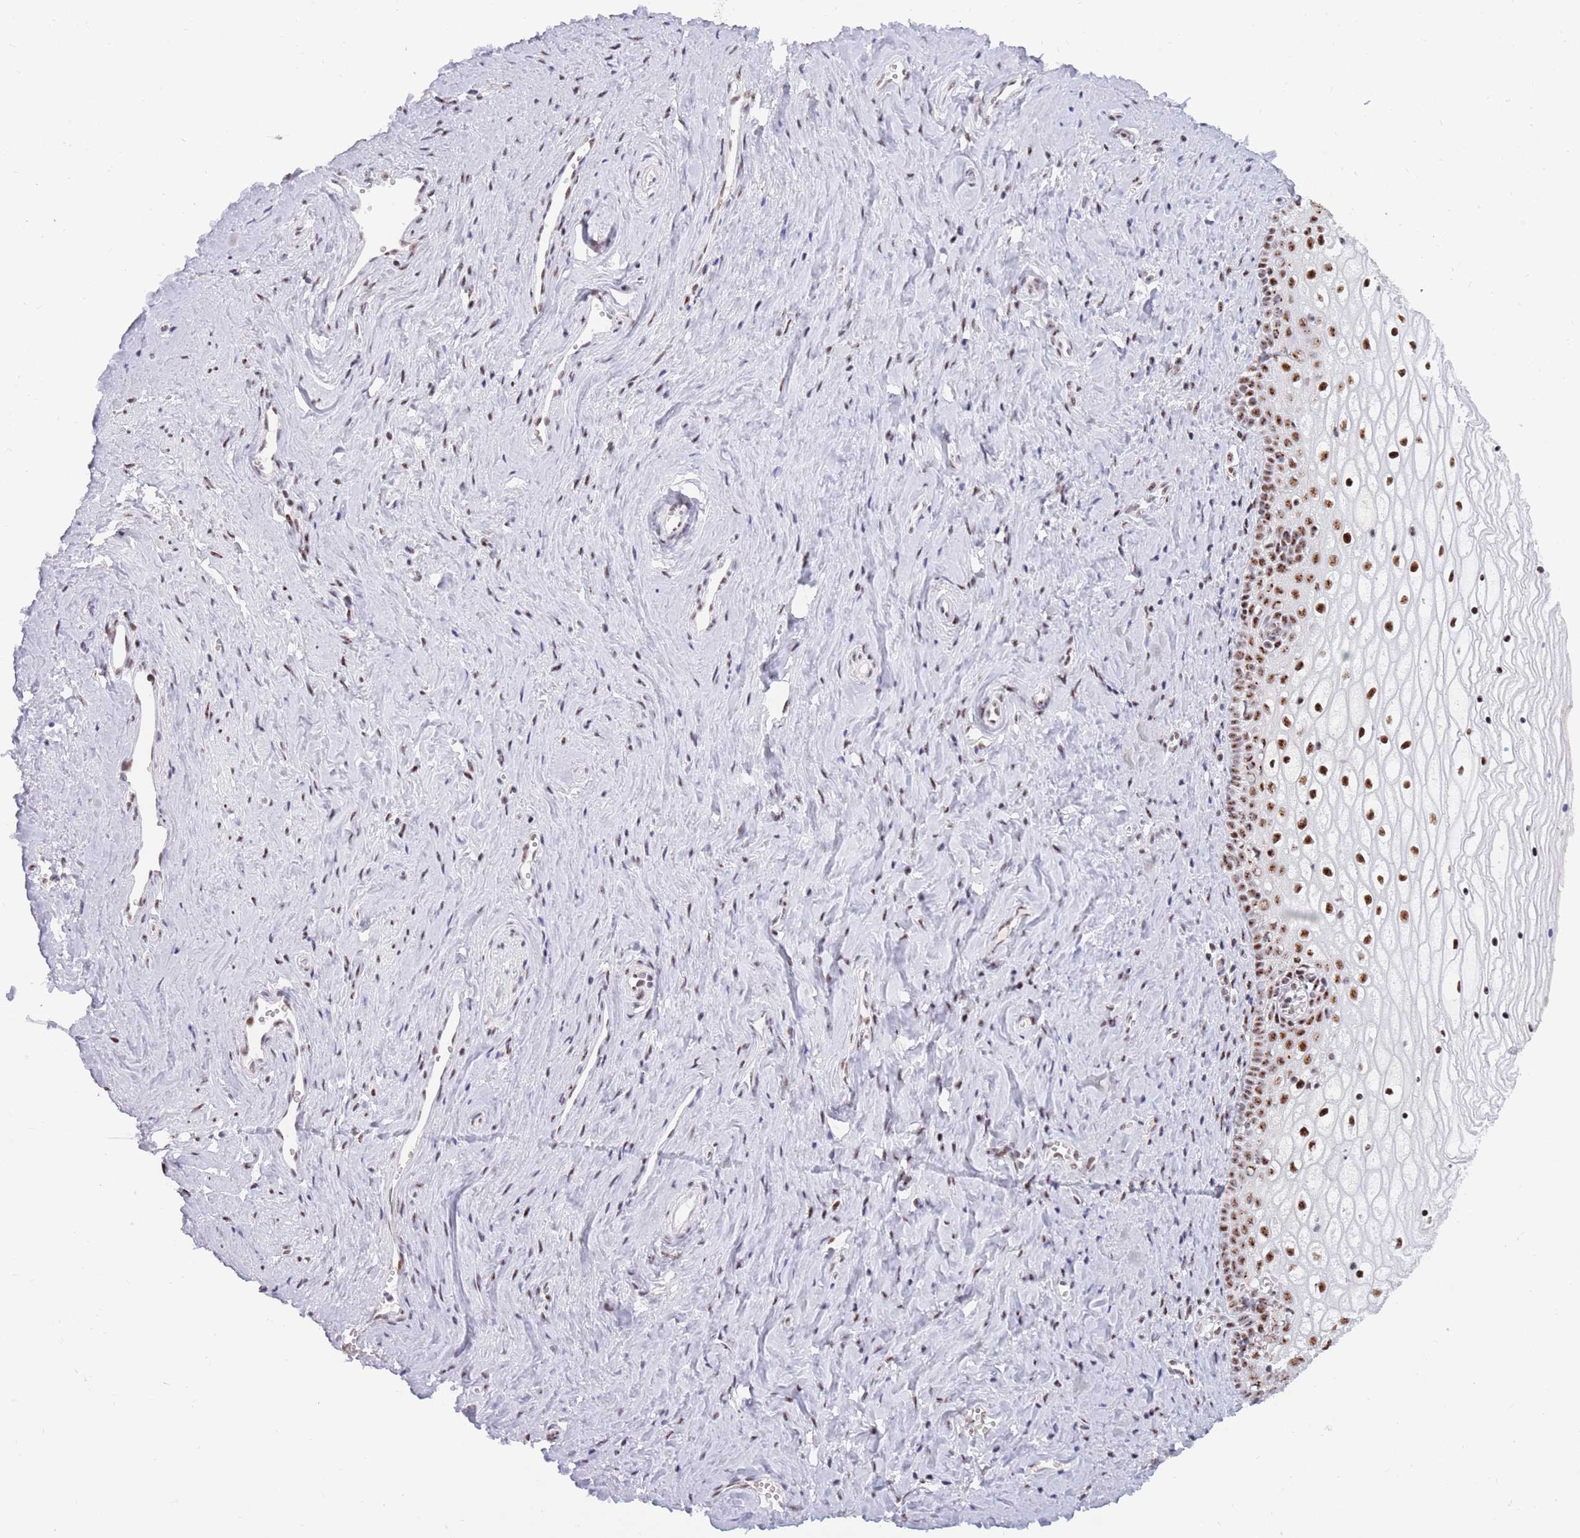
{"staining": {"intensity": "strong", "quantity": ">75%", "location": "nuclear"}, "tissue": "vagina", "cell_type": "Squamous epithelial cells", "image_type": "normal", "snomed": [{"axis": "morphology", "description": "Normal tissue, NOS"}, {"axis": "topography", "description": "Vagina"}], "caption": "A high-resolution histopathology image shows immunohistochemistry (IHC) staining of unremarkable vagina, which shows strong nuclear staining in about >75% of squamous epithelial cells. (DAB (3,3'-diaminobenzidine) IHC with brightfield microscopy, high magnification).", "gene": "TMEM35B", "patient": {"sex": "female", "age": 59}}